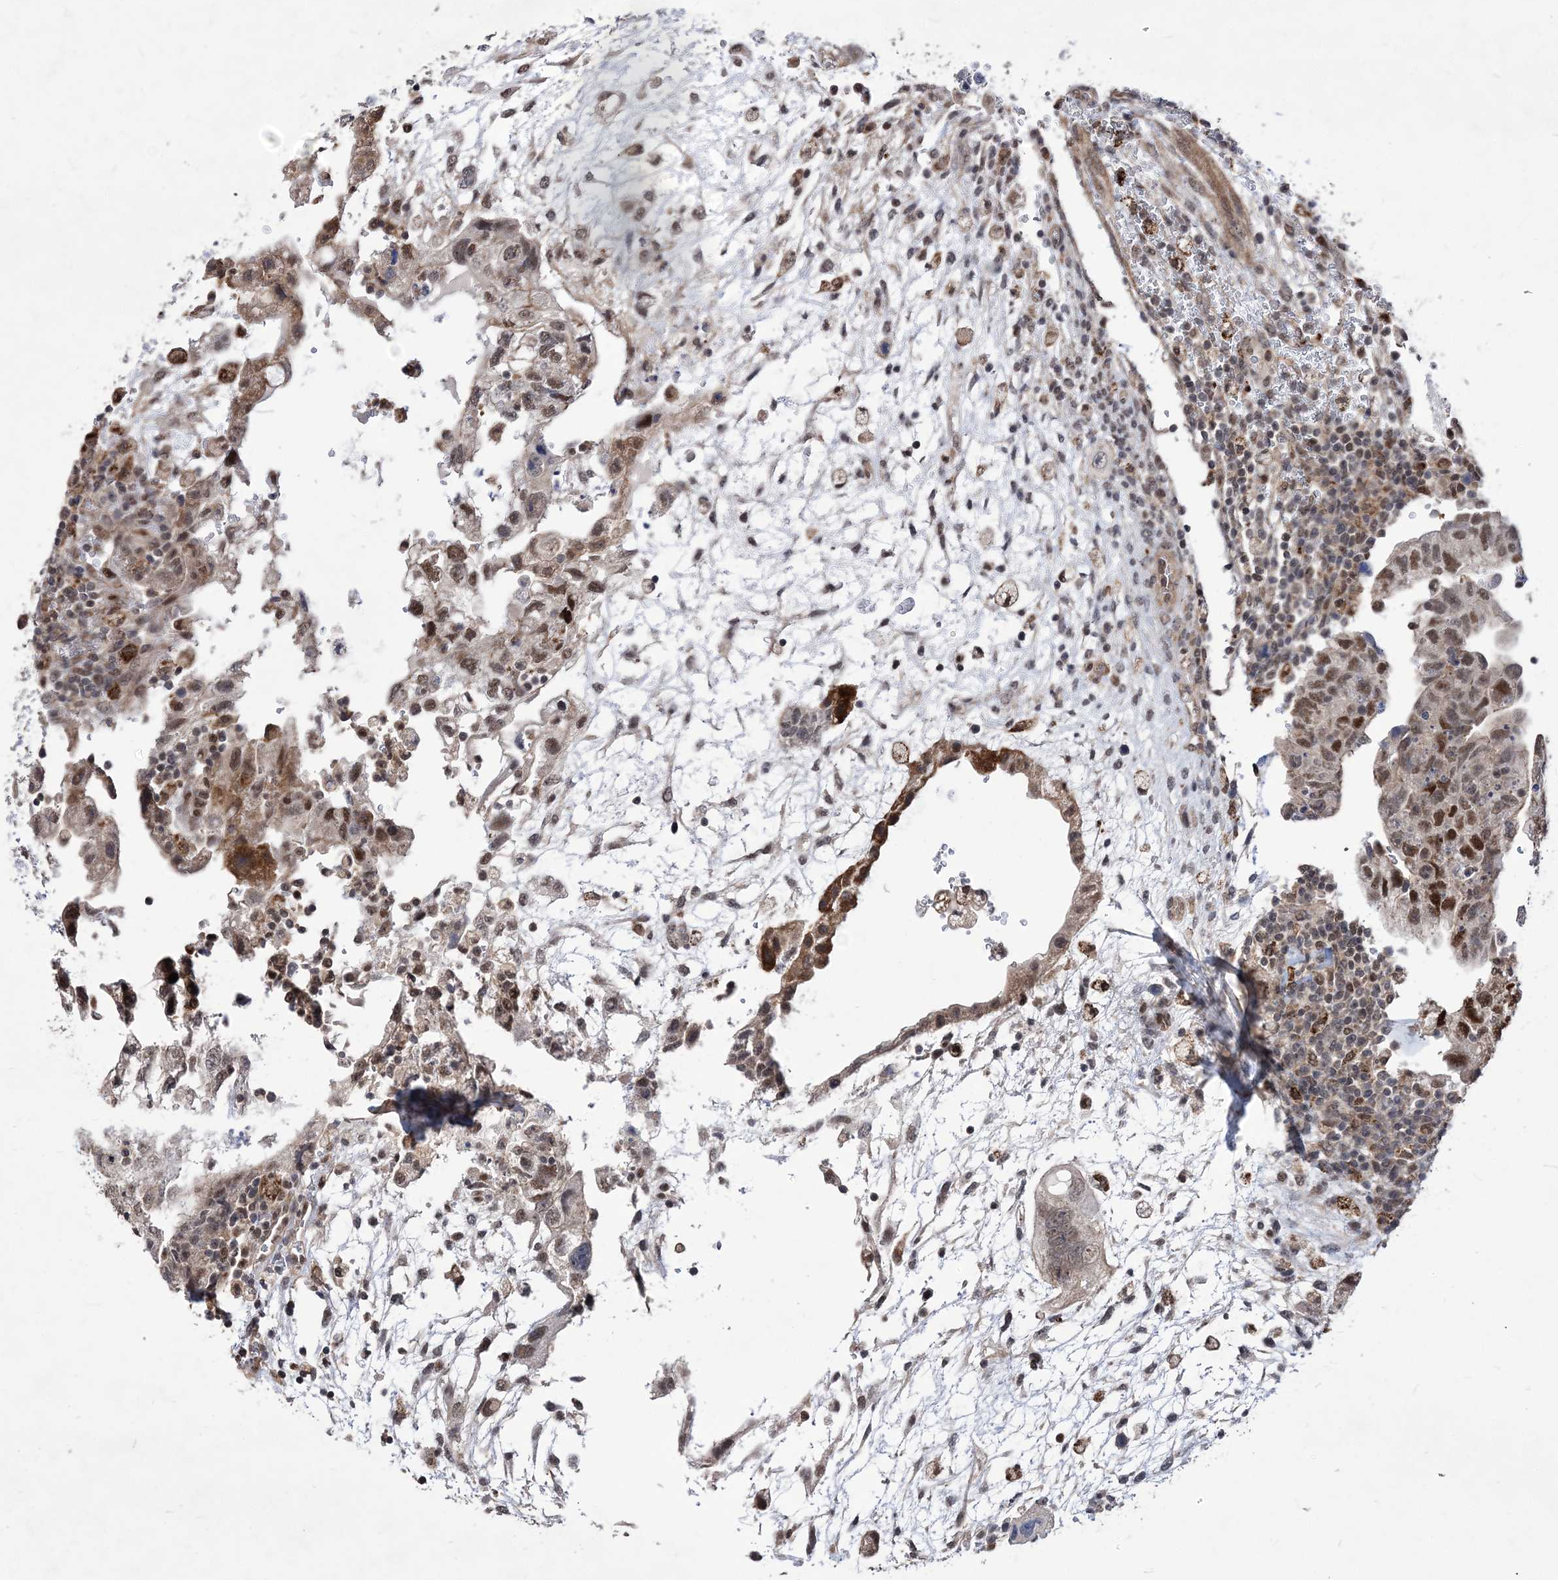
{"staining": {"intensity": "moderate", "quantity": ">75%", "location": "nuclear"}, "tissue": "testis cancer", "cell_type": "Tumor cells", "image_type": "cancer", "snomed": [{"axis": "morphology", "description": "Carcinoma, Embryonal, NOS"}, {"axis": "topography", "description": "Testis"}], "caption": "Immunohistochemistry (IHC) of testis embryonal carcinoma reveals medium levels of moderate nuclear positivity in approximately >75% of tumor cells.", "gene": "BOD1L1", "patient": {"sex": "male", "age": 36}}